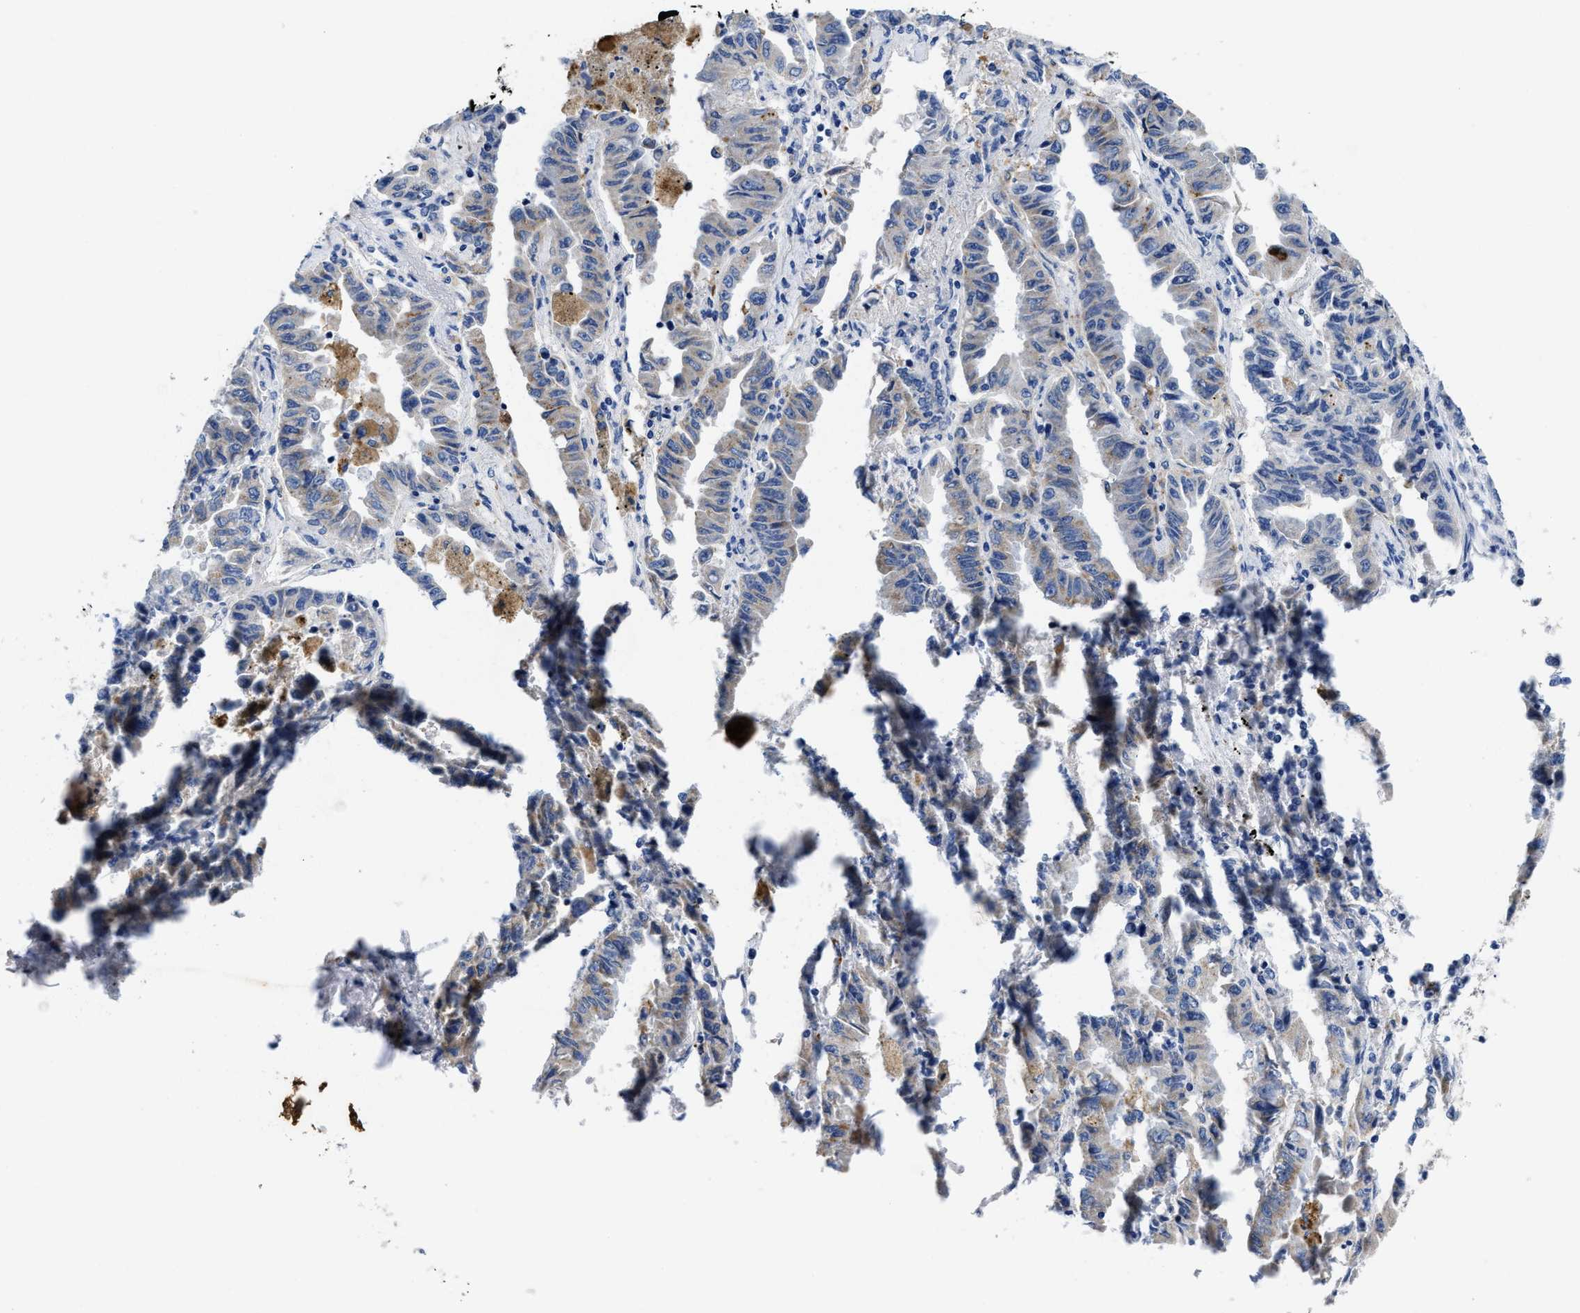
{"staining": {"intensity": "weak", "quantity": "<25%", "location": "cytoplasmic/membranous"}, "tissue": "lung cancer", "cell_type": "Tumor cells", "image_type": "cancer", "snomed": [{"axis": "morphology", "description": "Adenocarcinoma, NOS"}, {"axis": "topography", "description": "Lung"}], "caption": "The immunohistochemistry image has no significant positivity in tumor cells of lung cancer (adenocarcinoma) tissue.", "gene": "TBRG4", "patient": {"sex": "female", "age": 51}}